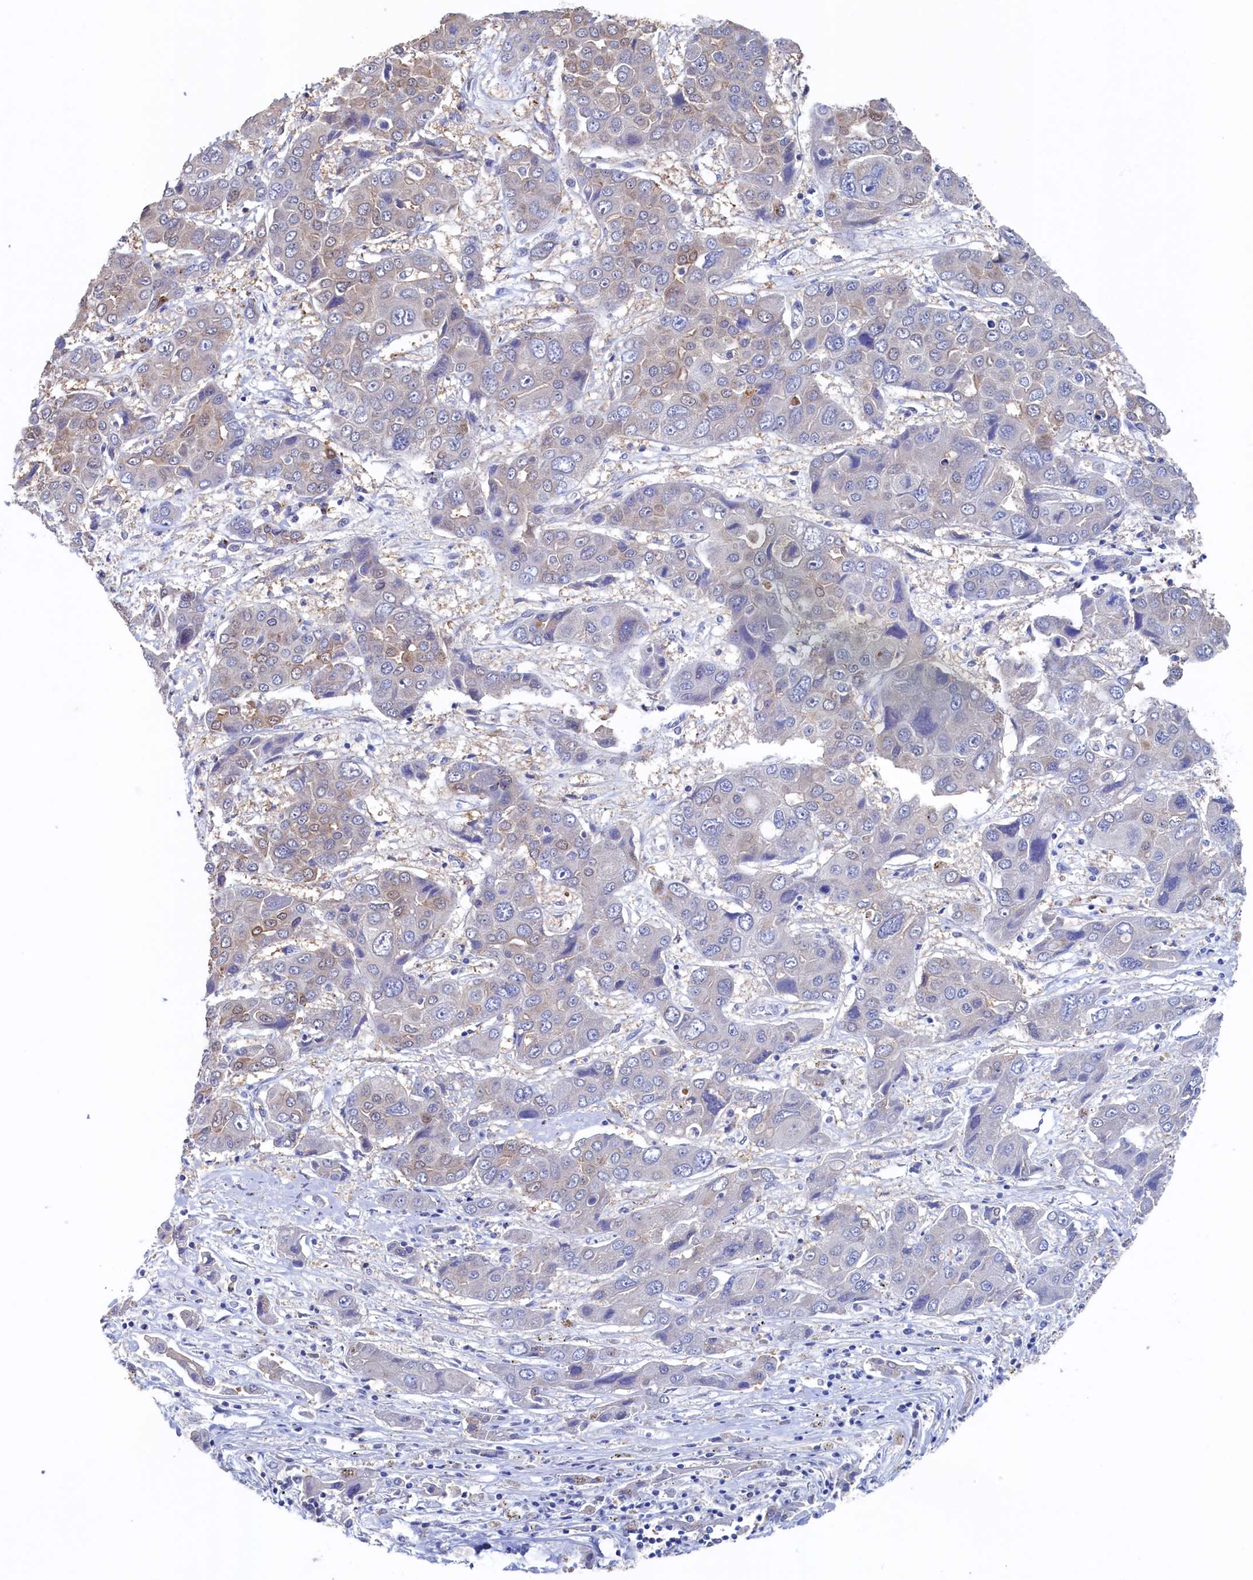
{"staining": {"intensity": "negative", "quantity": "none", "location": "none"}, "tissue": "liver cancer", "cell_type": "Tumor cells", "image_type": "cancer", "snomed": [{"axis": "morphology", "description": "Cholangiocarcinoma"}, {"axis": "topography", "description": "Liver"}], "caption": "DAB immunohistochemical staining of human liver cancer demonstrates no significant positivity in tumor cells. (IHC, brightfield microscopy, high magnification).", "gene": "C11orf54", "patient": {"sex": "male", "age": 67}}